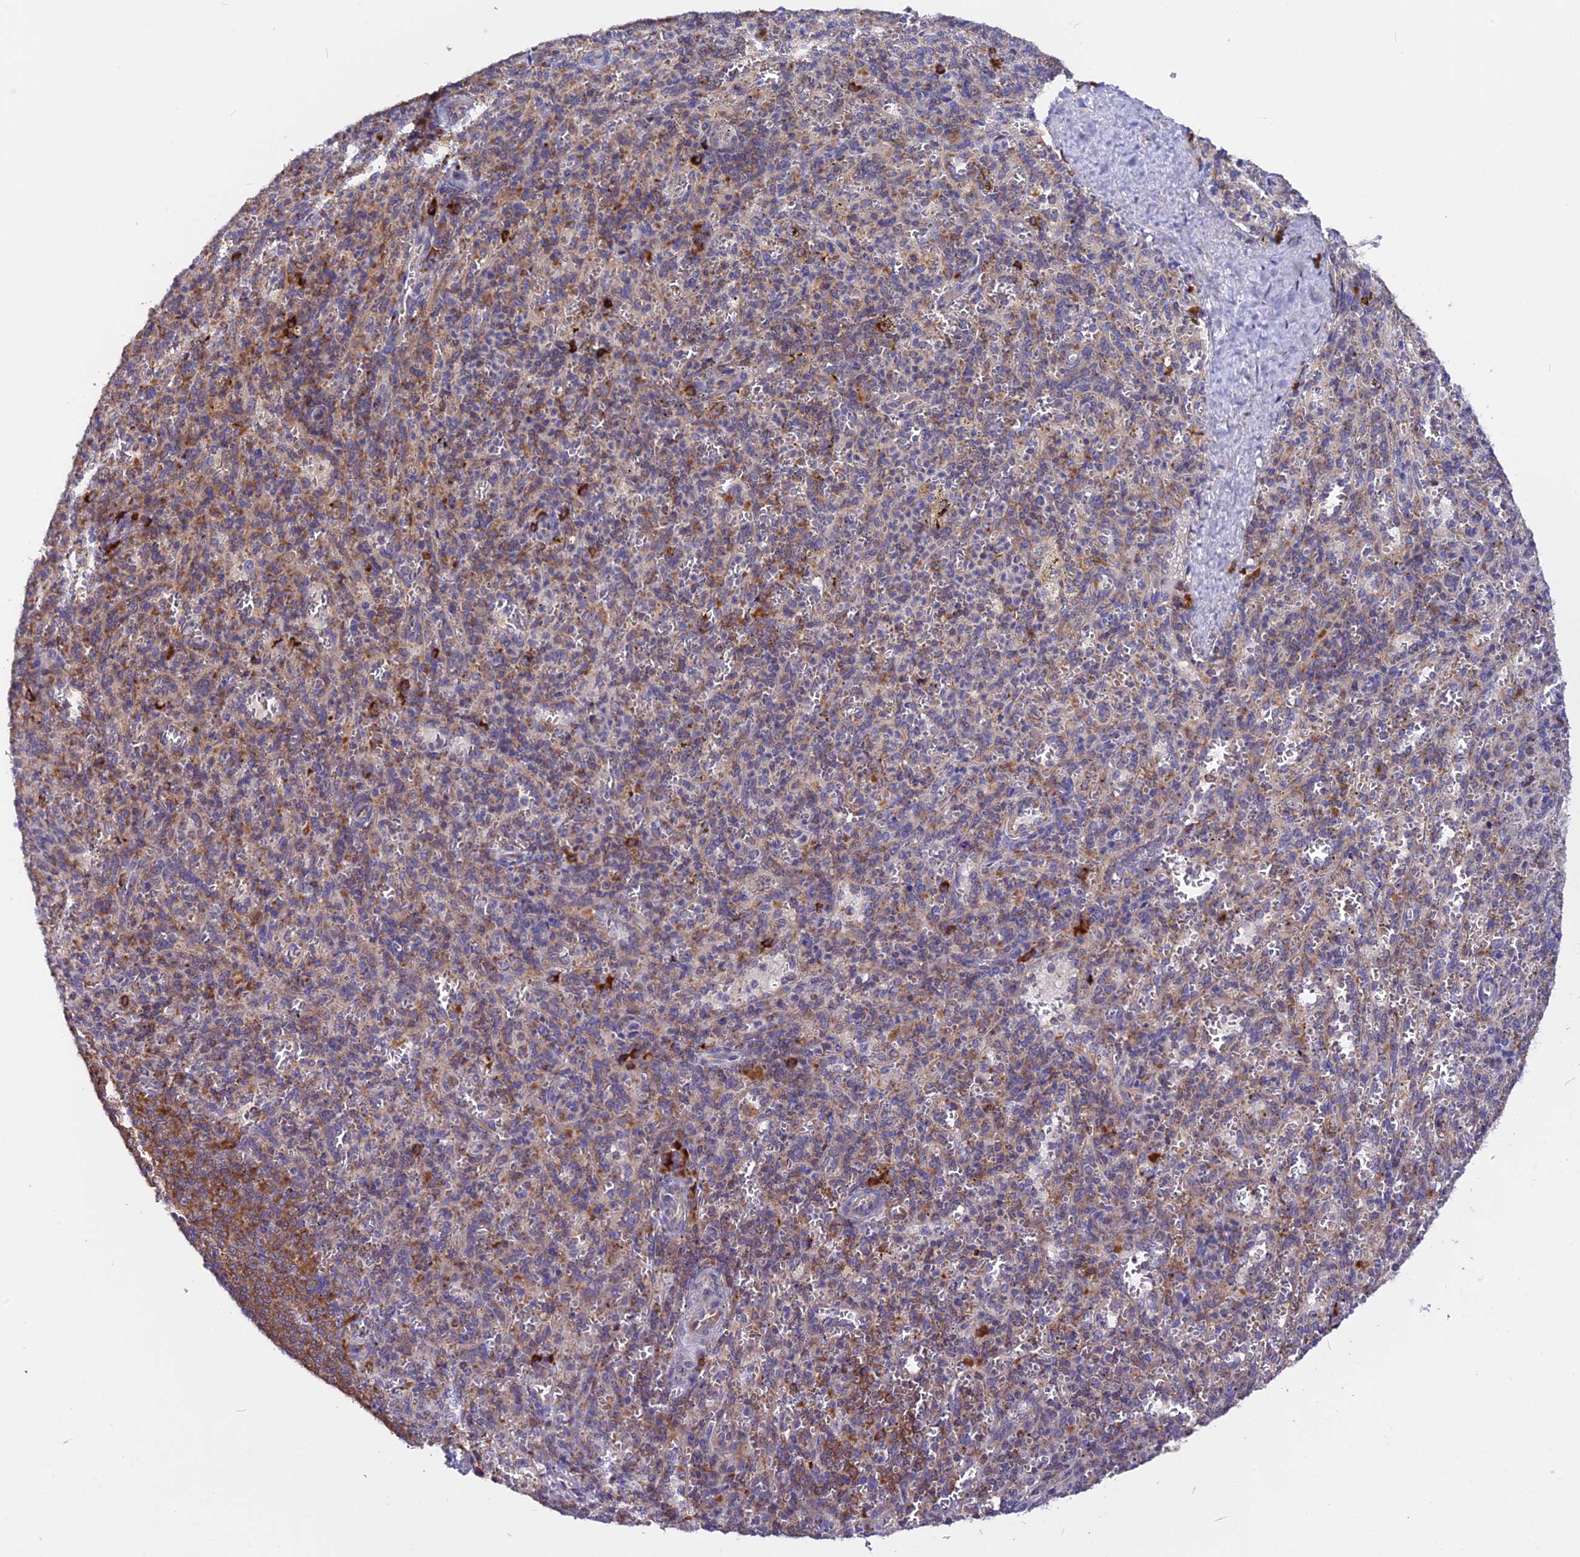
{"staining": {"intensity": "moderate", "quantity": "<25%", "location": "cytoplasmic/membranous"}, "tissue": "spleen", "cell_type": "Cells in red pulp", "image_type": "normal", "snomed": [{"axis": "morphology", "description": "Normal tissue, NOS"}, {"axis": "topography", "description": "Spleen"}], "caption": "Immunohistochemistry histopathology image of unremarkable human spleen stained for a protein (brown), which reveals low levels of moderate cytoplasmic/membranous staining in approximately <25% of cells in red pulp.", "gene": "GNPTAB", "patient": {"sex": "female", "age": 21}}